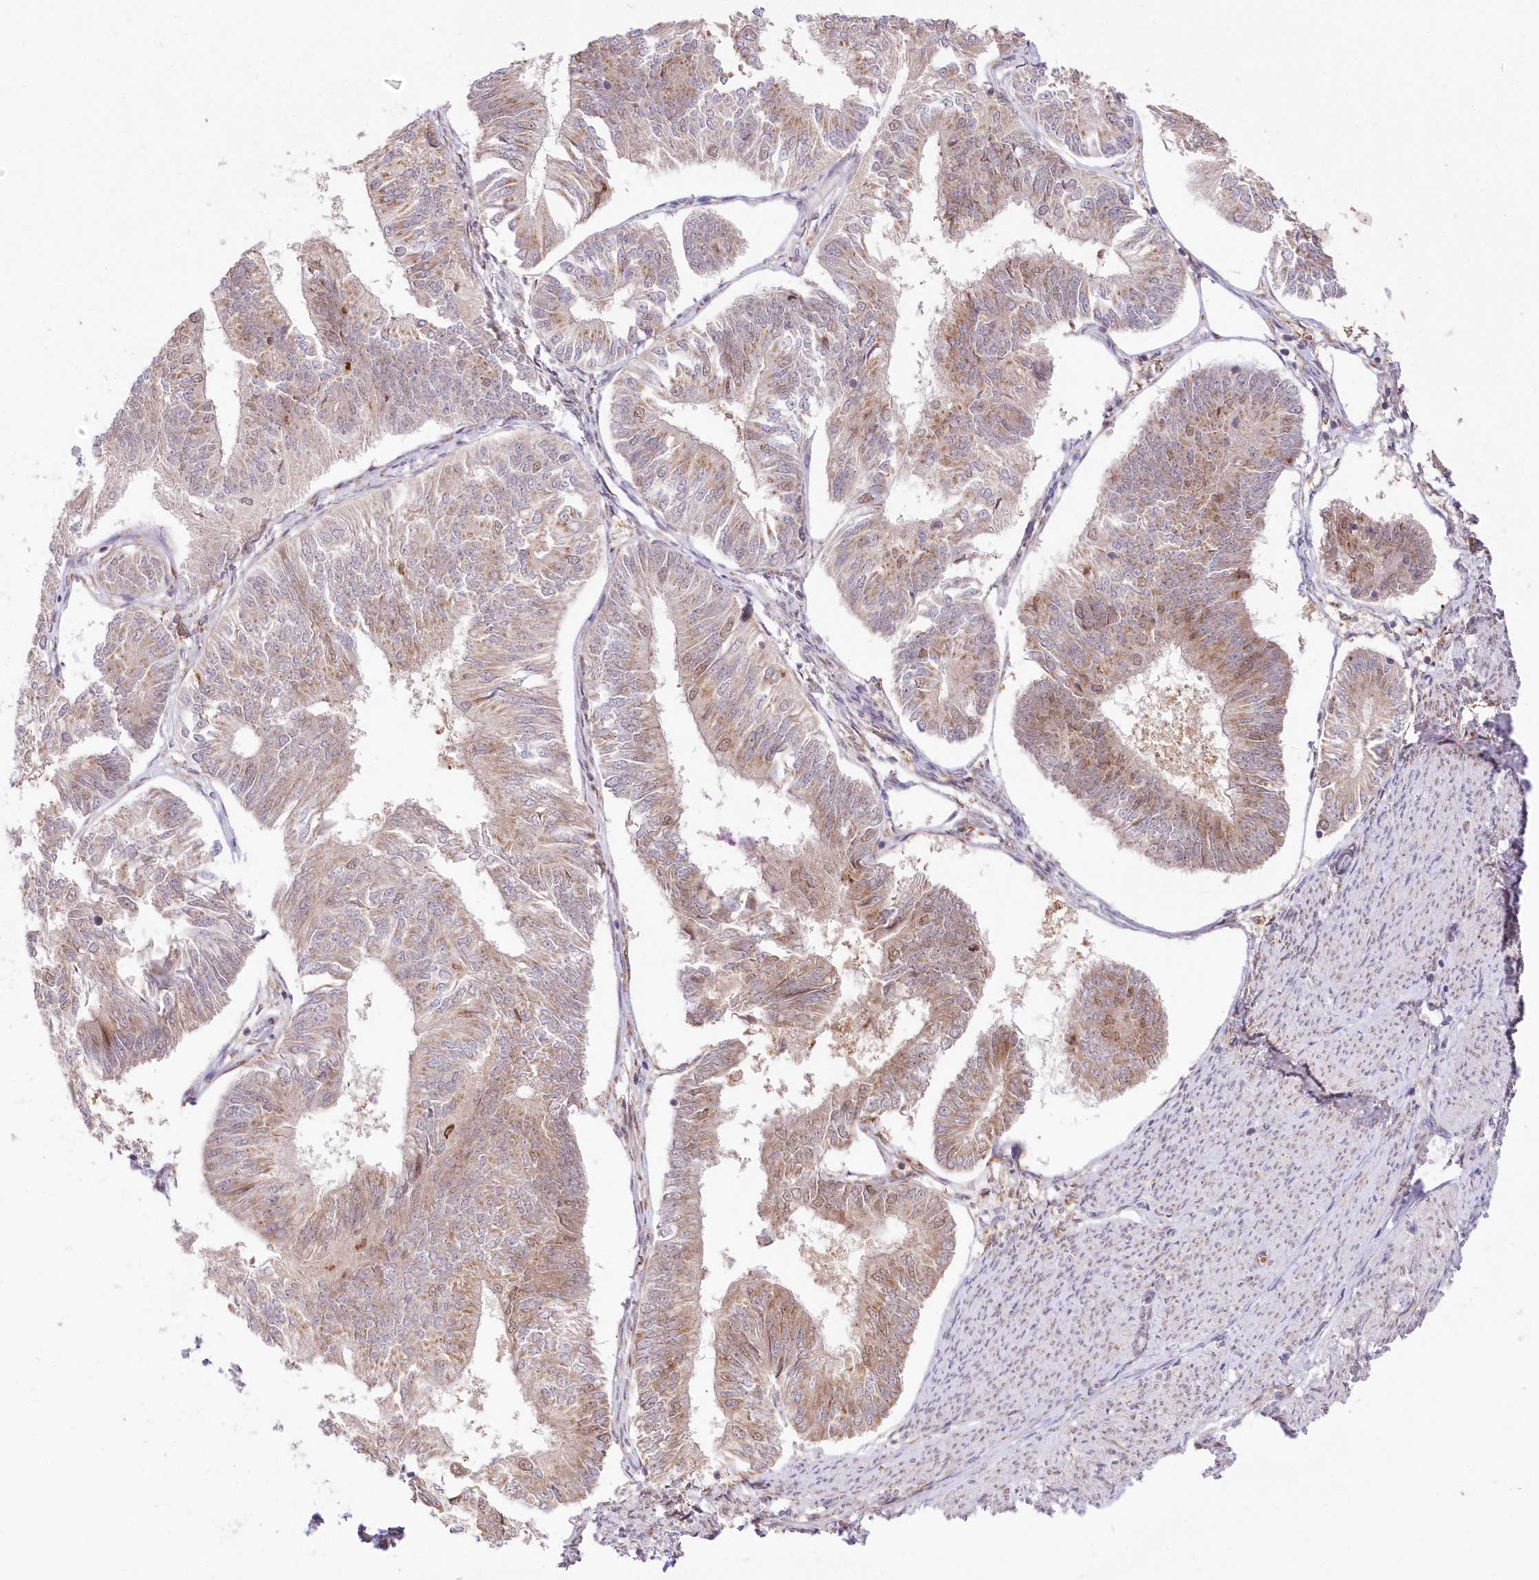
{"staining": {"intensity": "weak", "quantity": "25%-75%", "location": "cytoplasmic/membranous"}, "tissue": "endometrial cancer", "cell_type": "Tumor cells", "image_type": "cancer", "snomed": [{"axis": "morphology", "description": "Adenocarcinoma, NOS"}, {"axis": "topography", "description": "Endometrium"}], "caption": "Human endometrial cancer stained with a protein marker exhibits weak staining in tumor cells.", "gene": "LDB1", "patient": {"sex": "female", "age": 58}}